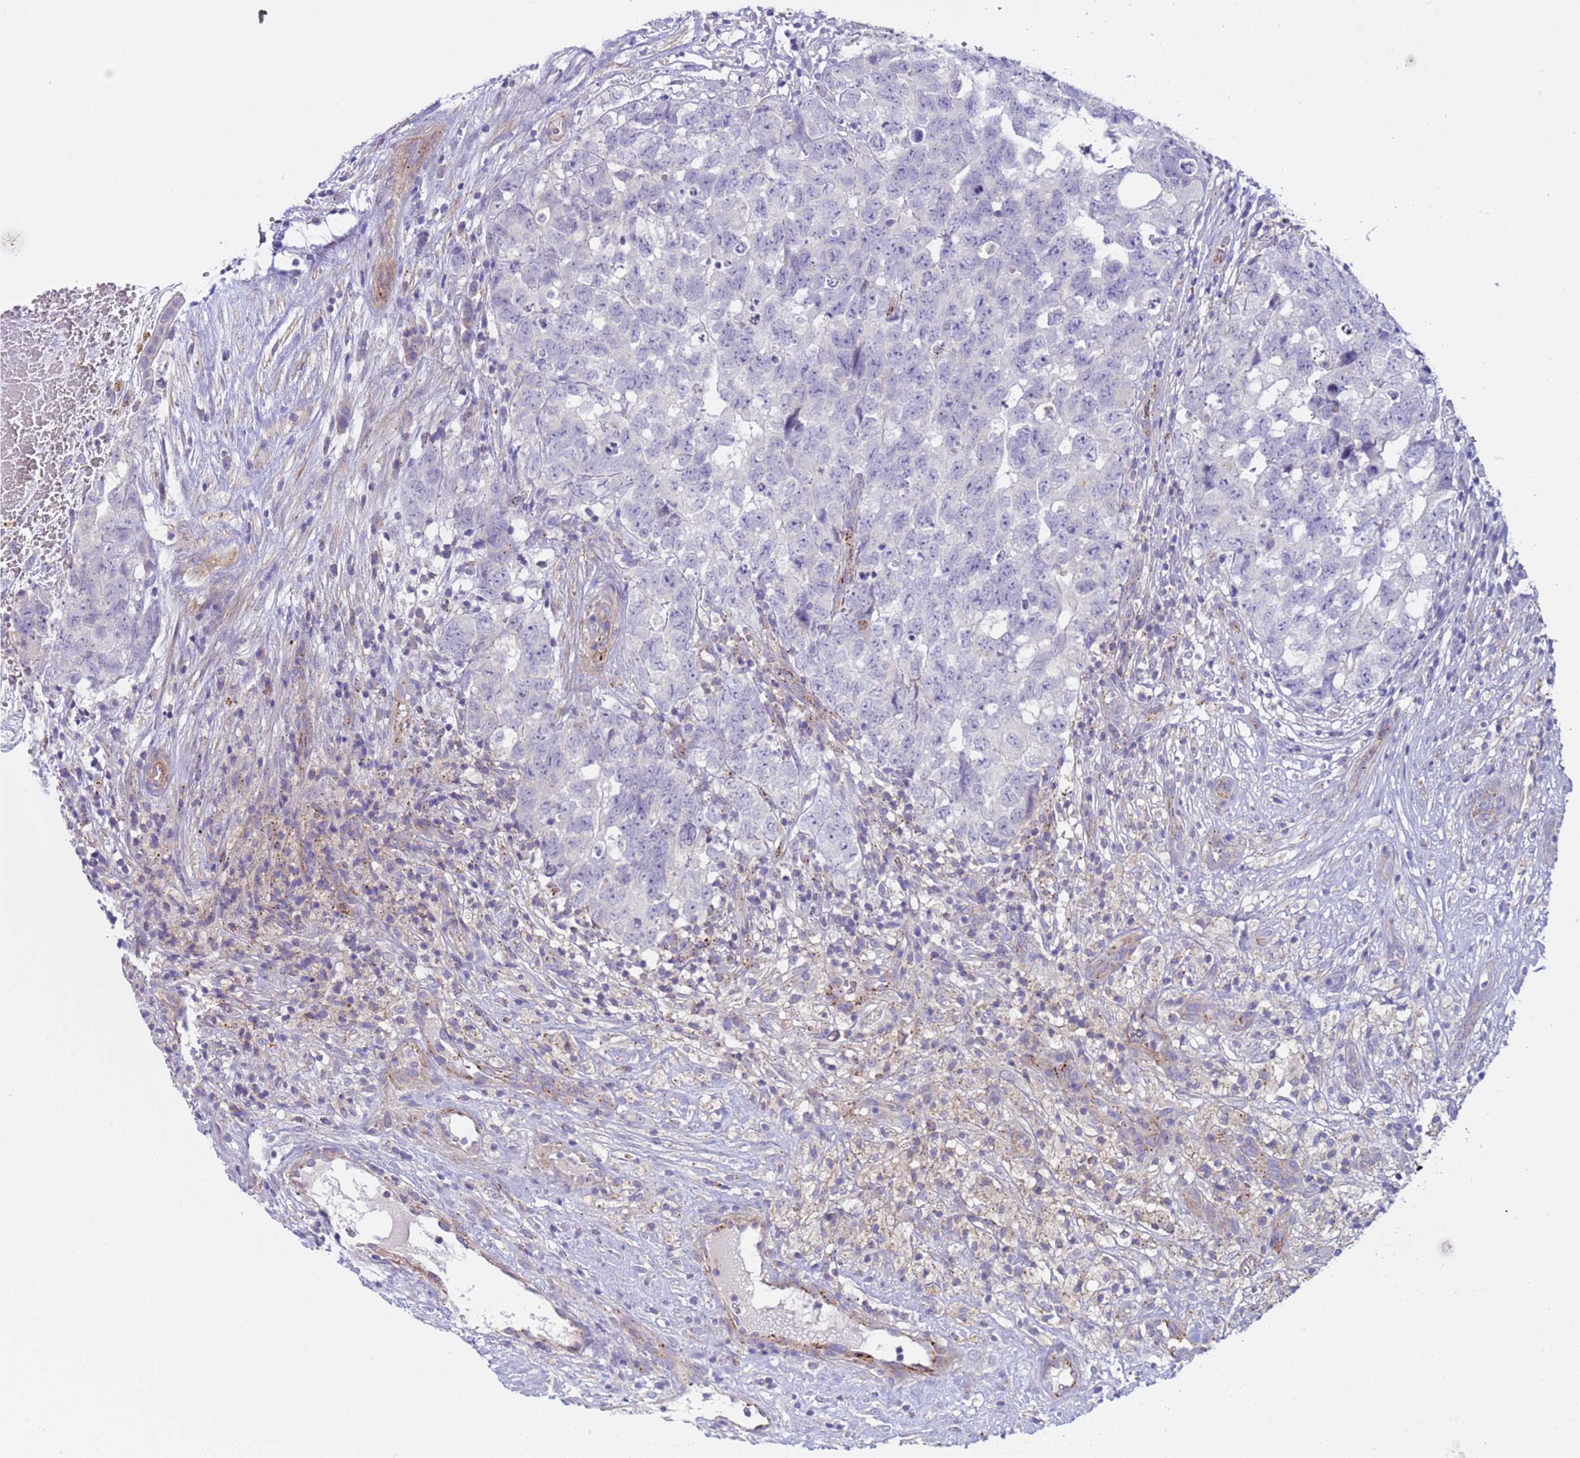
{"staining": {"intensity": "negative", "quantity": "none", "location": "none"}, "tissue": "testis cancer", "cell_type": "Tumor cells", "image_type": "cancer", "snomed": [{"axis": "morphology", "description": "Seminoma, NOS"}, {"axis": "morphology", "description": "Carcinoma, Embryonal, NOS"}, {"axis": "topography", "description": "Testis"}], "caption": "Immunohistochemical staining of embryonal carcinoma (testis) demonstrates no significant expression in tumor cells.", "gene": "KBTBD3", "patient": {"sex": "male", "age": 29}}